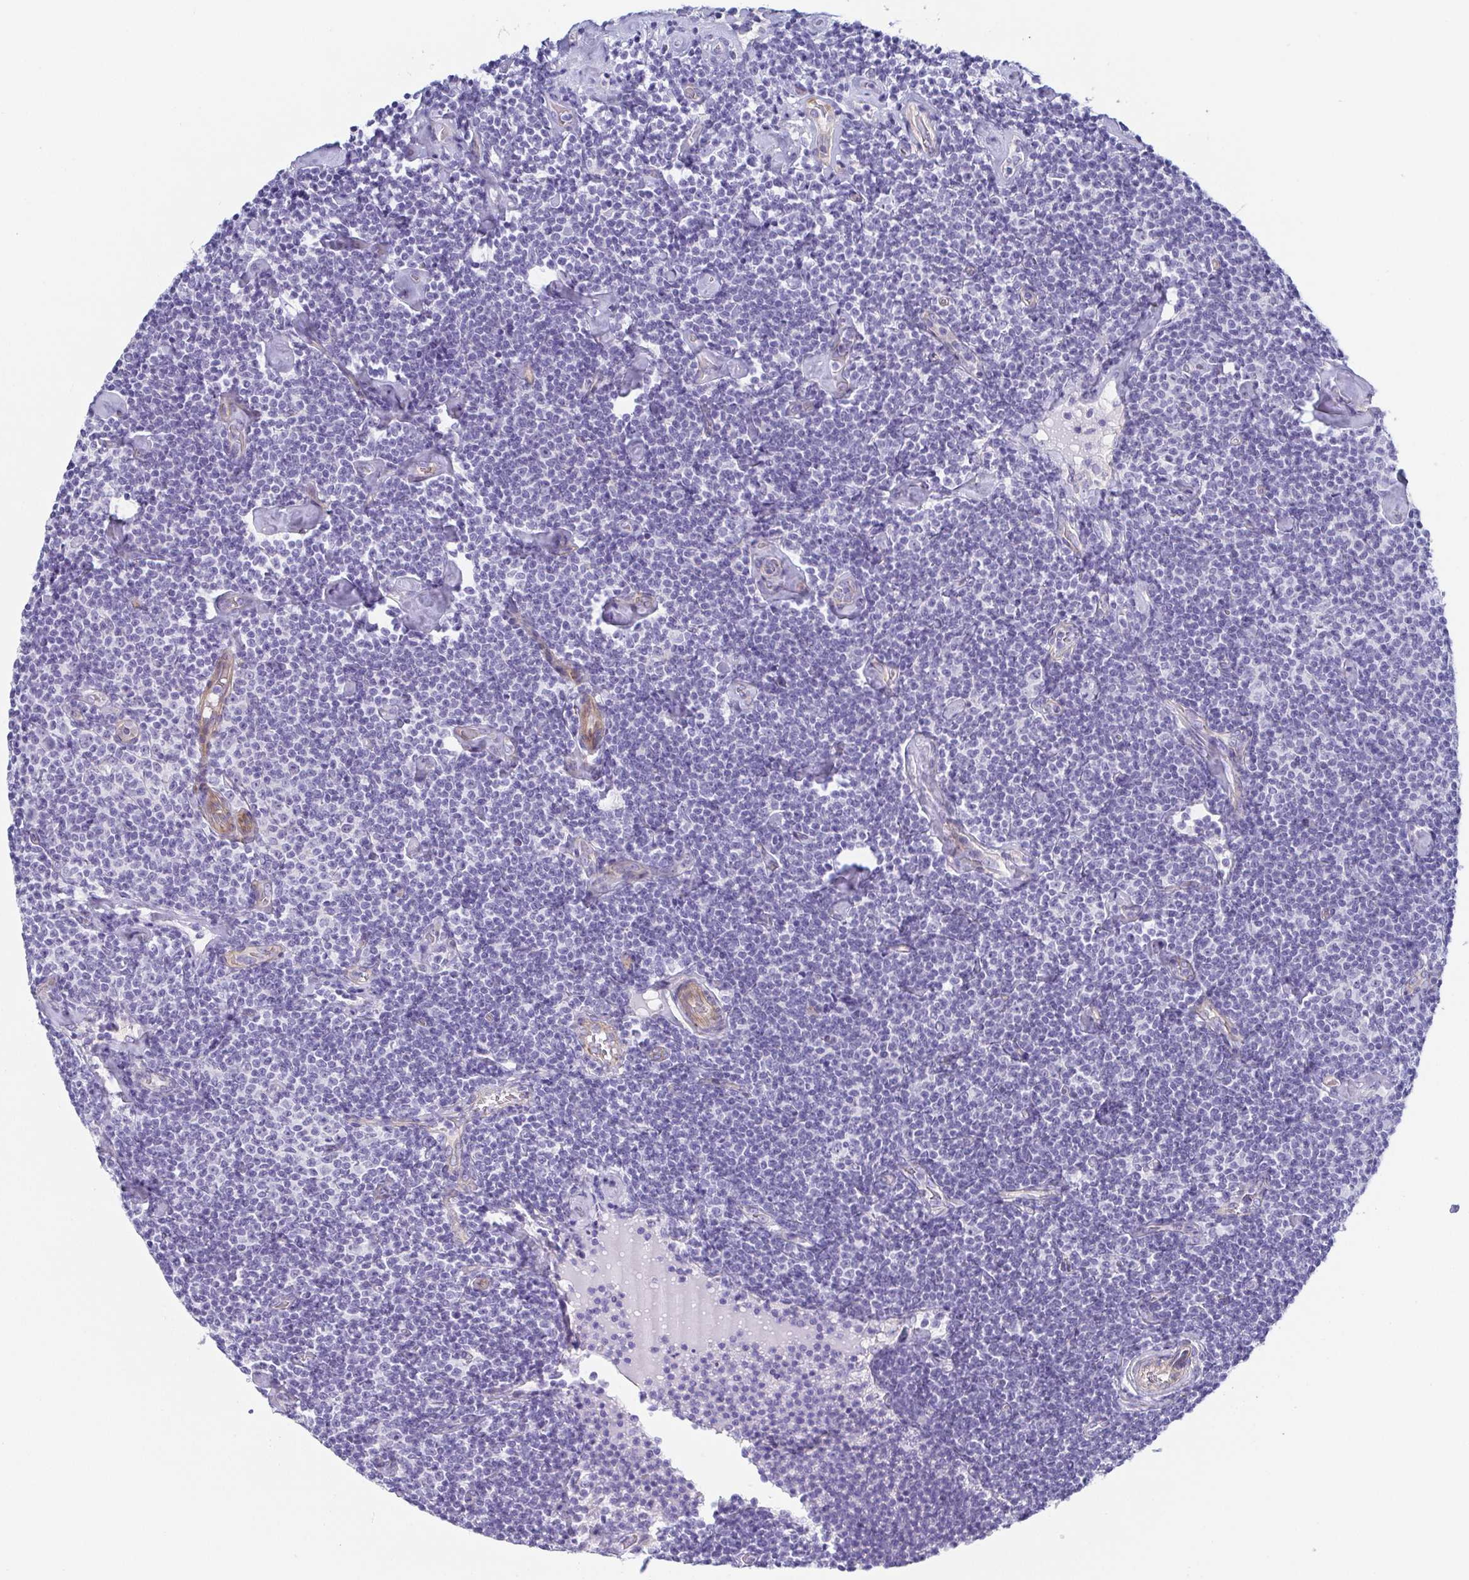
{"staining": {"intensity": "negative", "quantity": "none", "location": "none"}, "tissue": "lymphoma", "cell_type": "Tumor cells", "image_type": "cancer", "snomed": [{"axis": "morphology", "description": "Malignant lymphoma, non-Hodgkin's type, Low grade"}, {"axis": "topography", "description": "Lymph node"}], "caption": "A high-resolution micrograph shows IHC staining of lymphoma, which displays no significant expression in tumor cells. (DAB (3,3'-diaminobenzidine) immunohistochemistry (IHC), high magnification).", "gene": "DYNC1I1", "patient": {"sex": "male", "age": 81}}